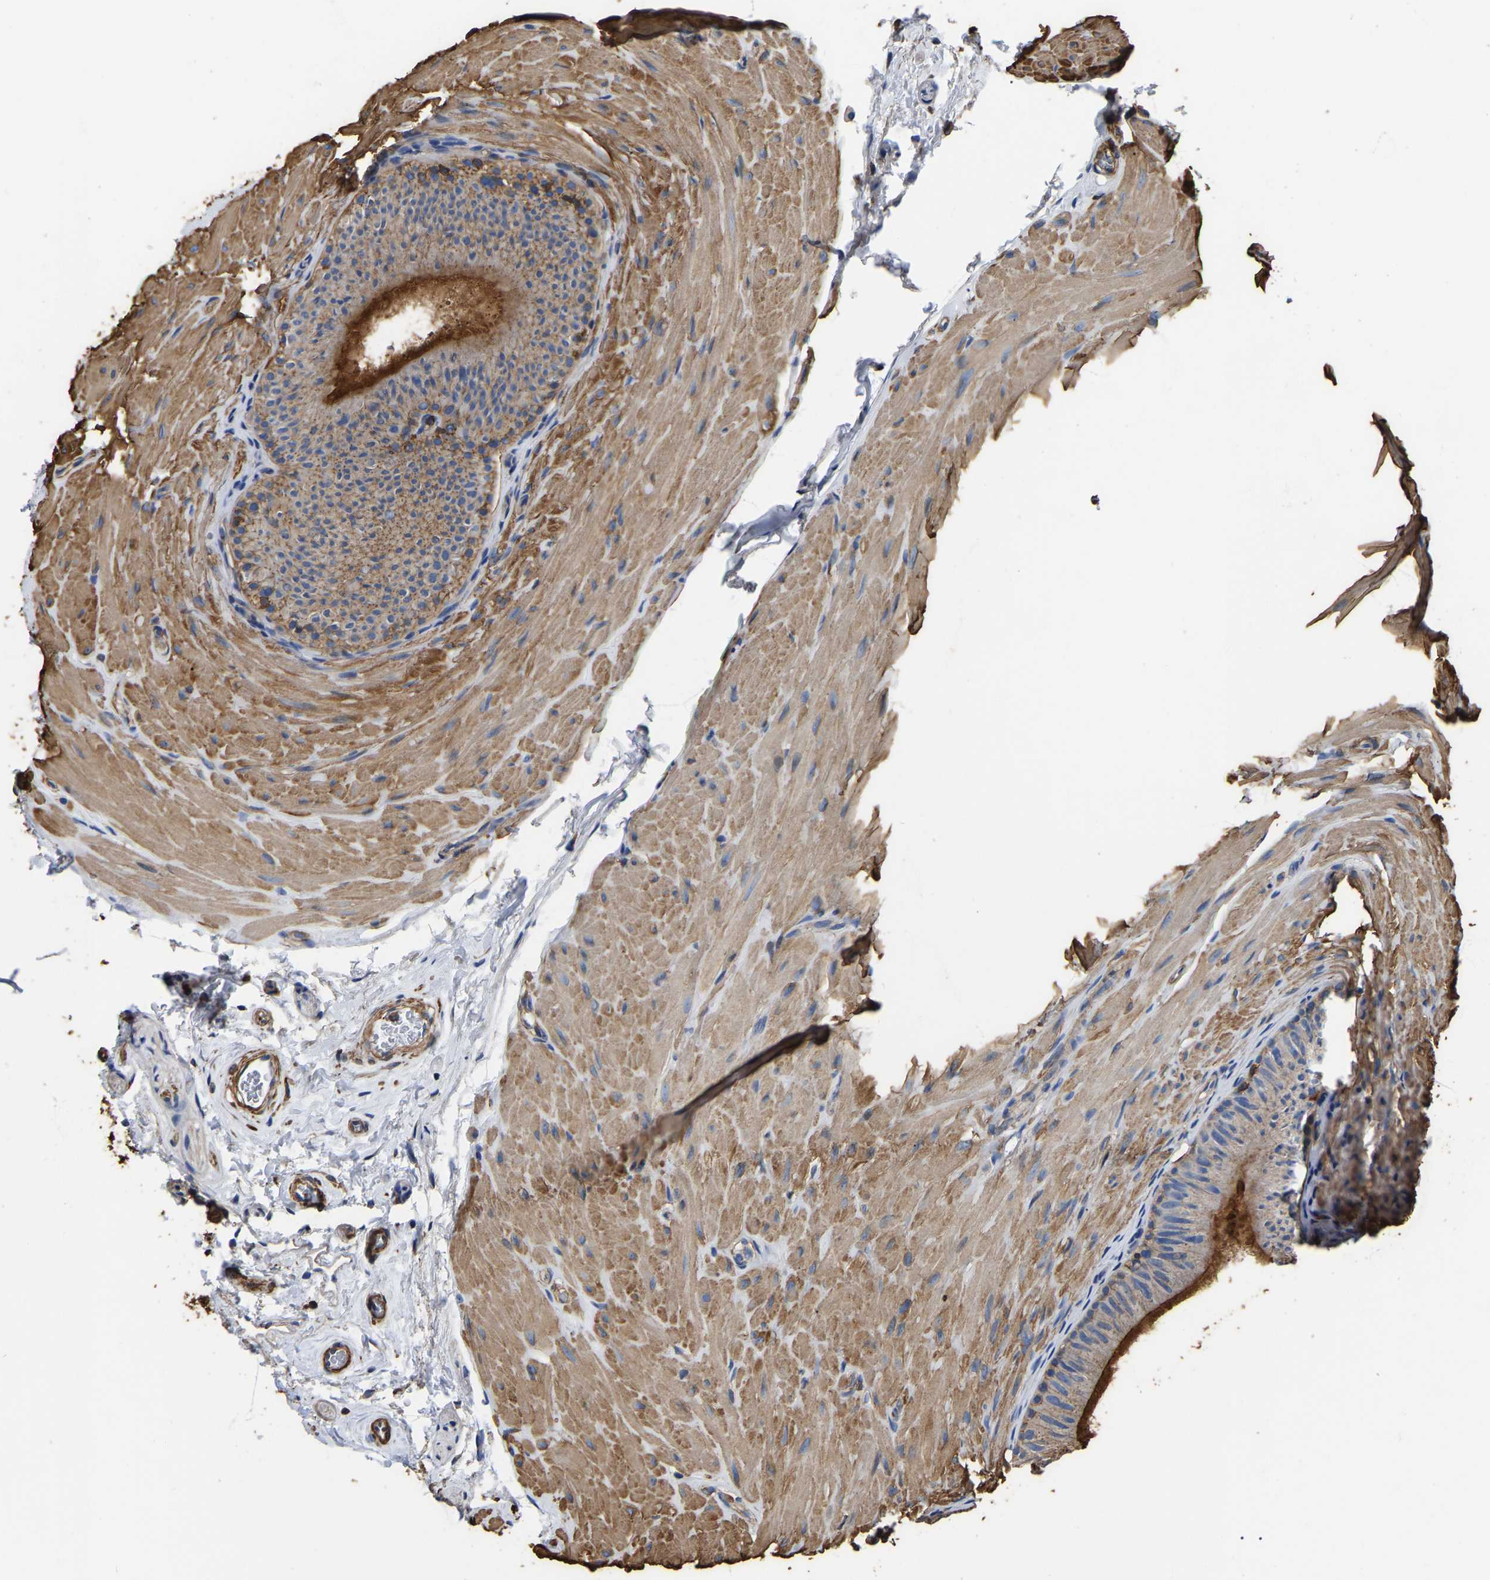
{"staining": {"intensity": "moderate", "quantity": ">75%", "location": "cytoplasmic/membranous"}, "tissue": "epididymis", "cell_type": "Glandular cells", "image_type": "normal", "snomed": [{"axis": "morphology", "description": "Normal tissue, NOS"}, {"axis": "topography", "description": "Epididymis"}], "caption": "An image of epididymis stained for a protein shows moderate cytoplasmic/membranous brown staining in glandular cells. The protein of interest is stained brown, and the nuclei are stained in blue (DAB IHC with brightfield microscopy, high magnification).", "gene": "ARMT1", "patient": {"sex": "male", "age": 34}}